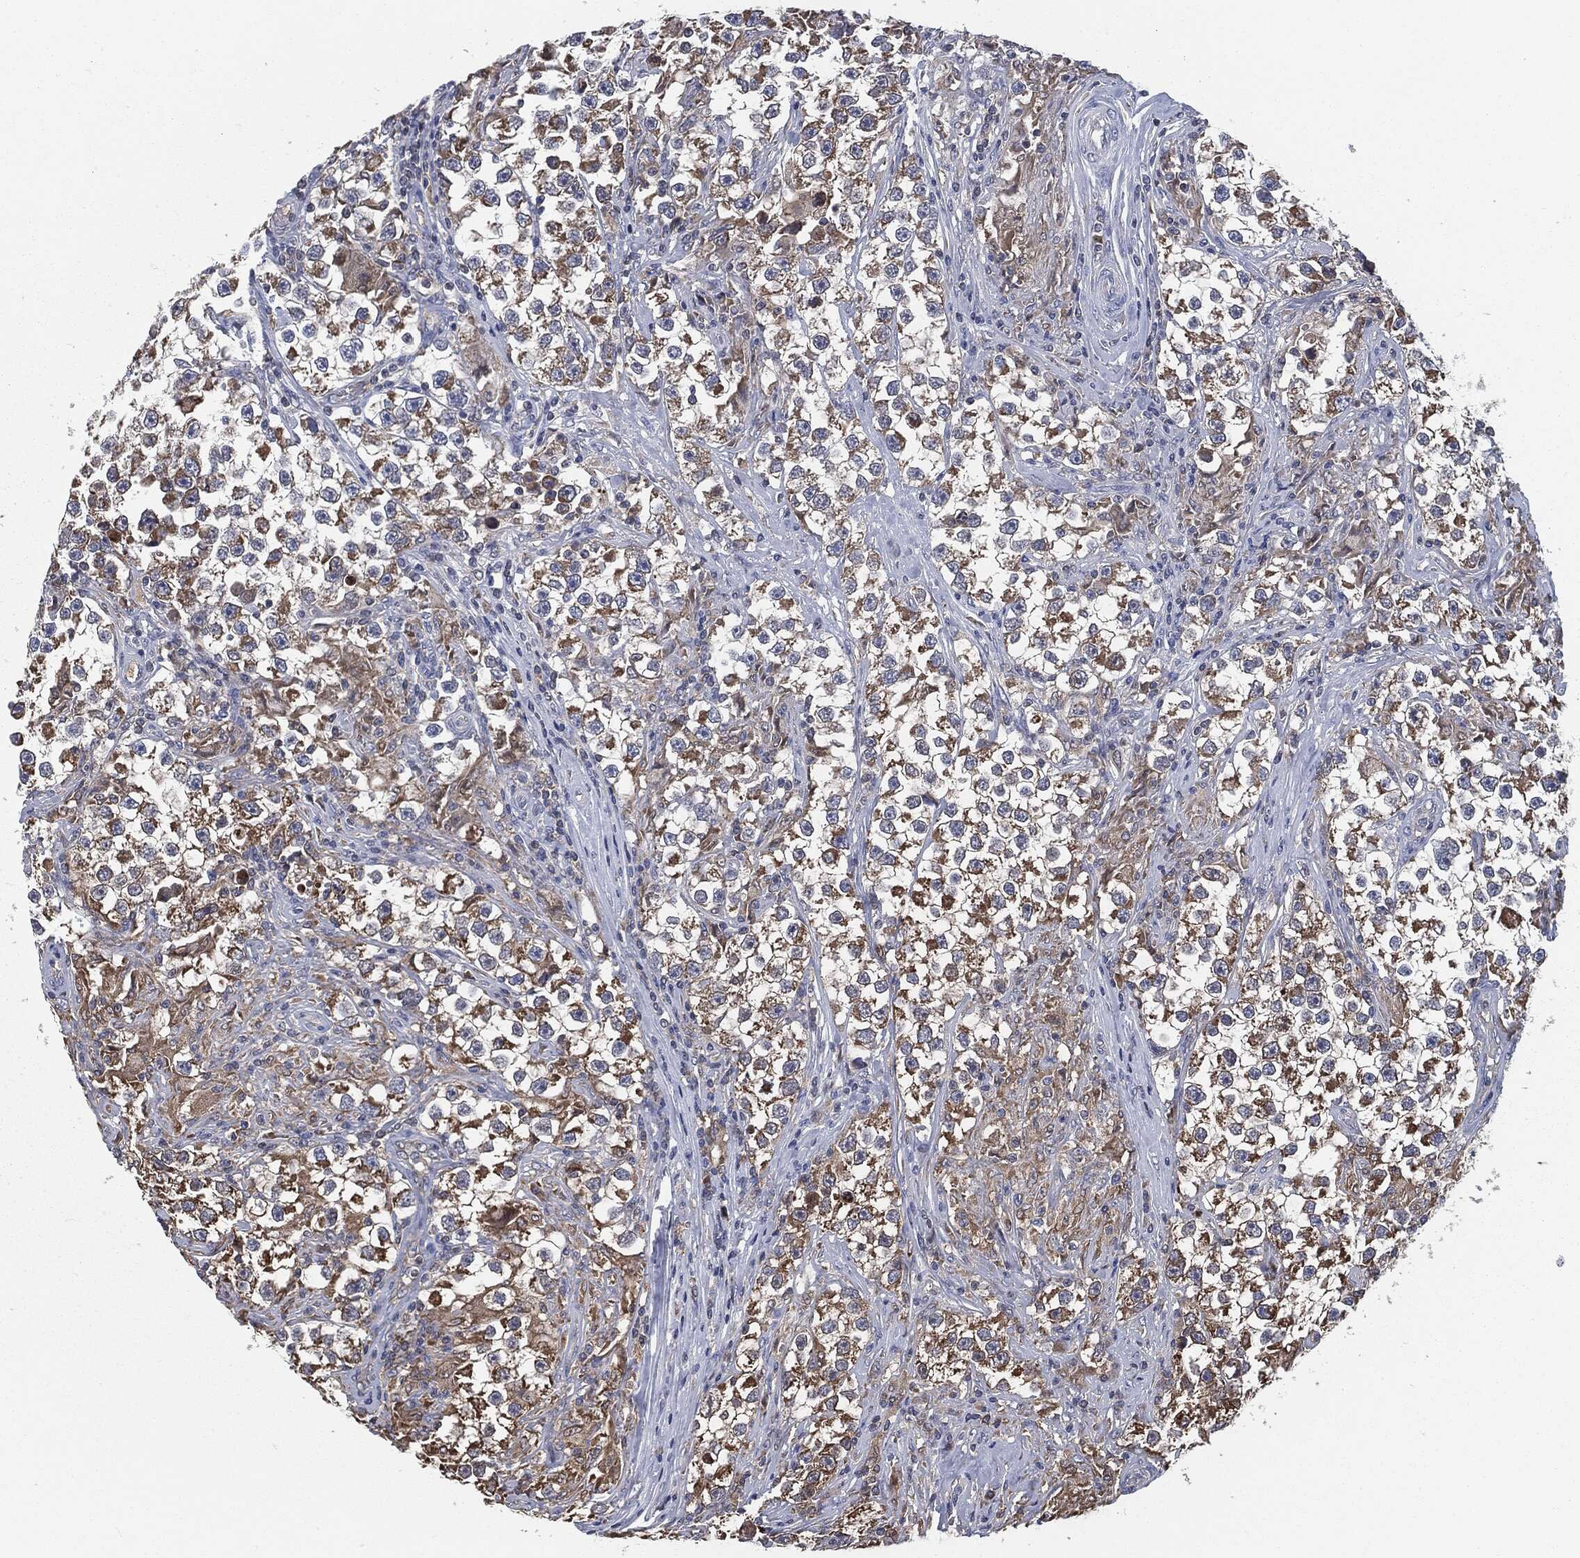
{"staining": {"intensity": "strong", "quantity": "25%-75%", "location": "cytoplasmic/membranous"}, "tissue": "testis cancer", "cell_type": "Tumor cells", "image_type": "cancer", "snomed": [{"axis": "morphology", "description": "Seminoma, NOS"}, {"axis": "topography", "description": "Testis"}], "caption": "Immunohistochemistry micrograph of human testis cancer (seminoma) stained for a protein (brown), which displays high levels of strong cytoplasmic/membranous staining in about 25%-75% of tumor cells.", "gene": "PRDX4", "patient": {"sex": "male", "age": 46}}